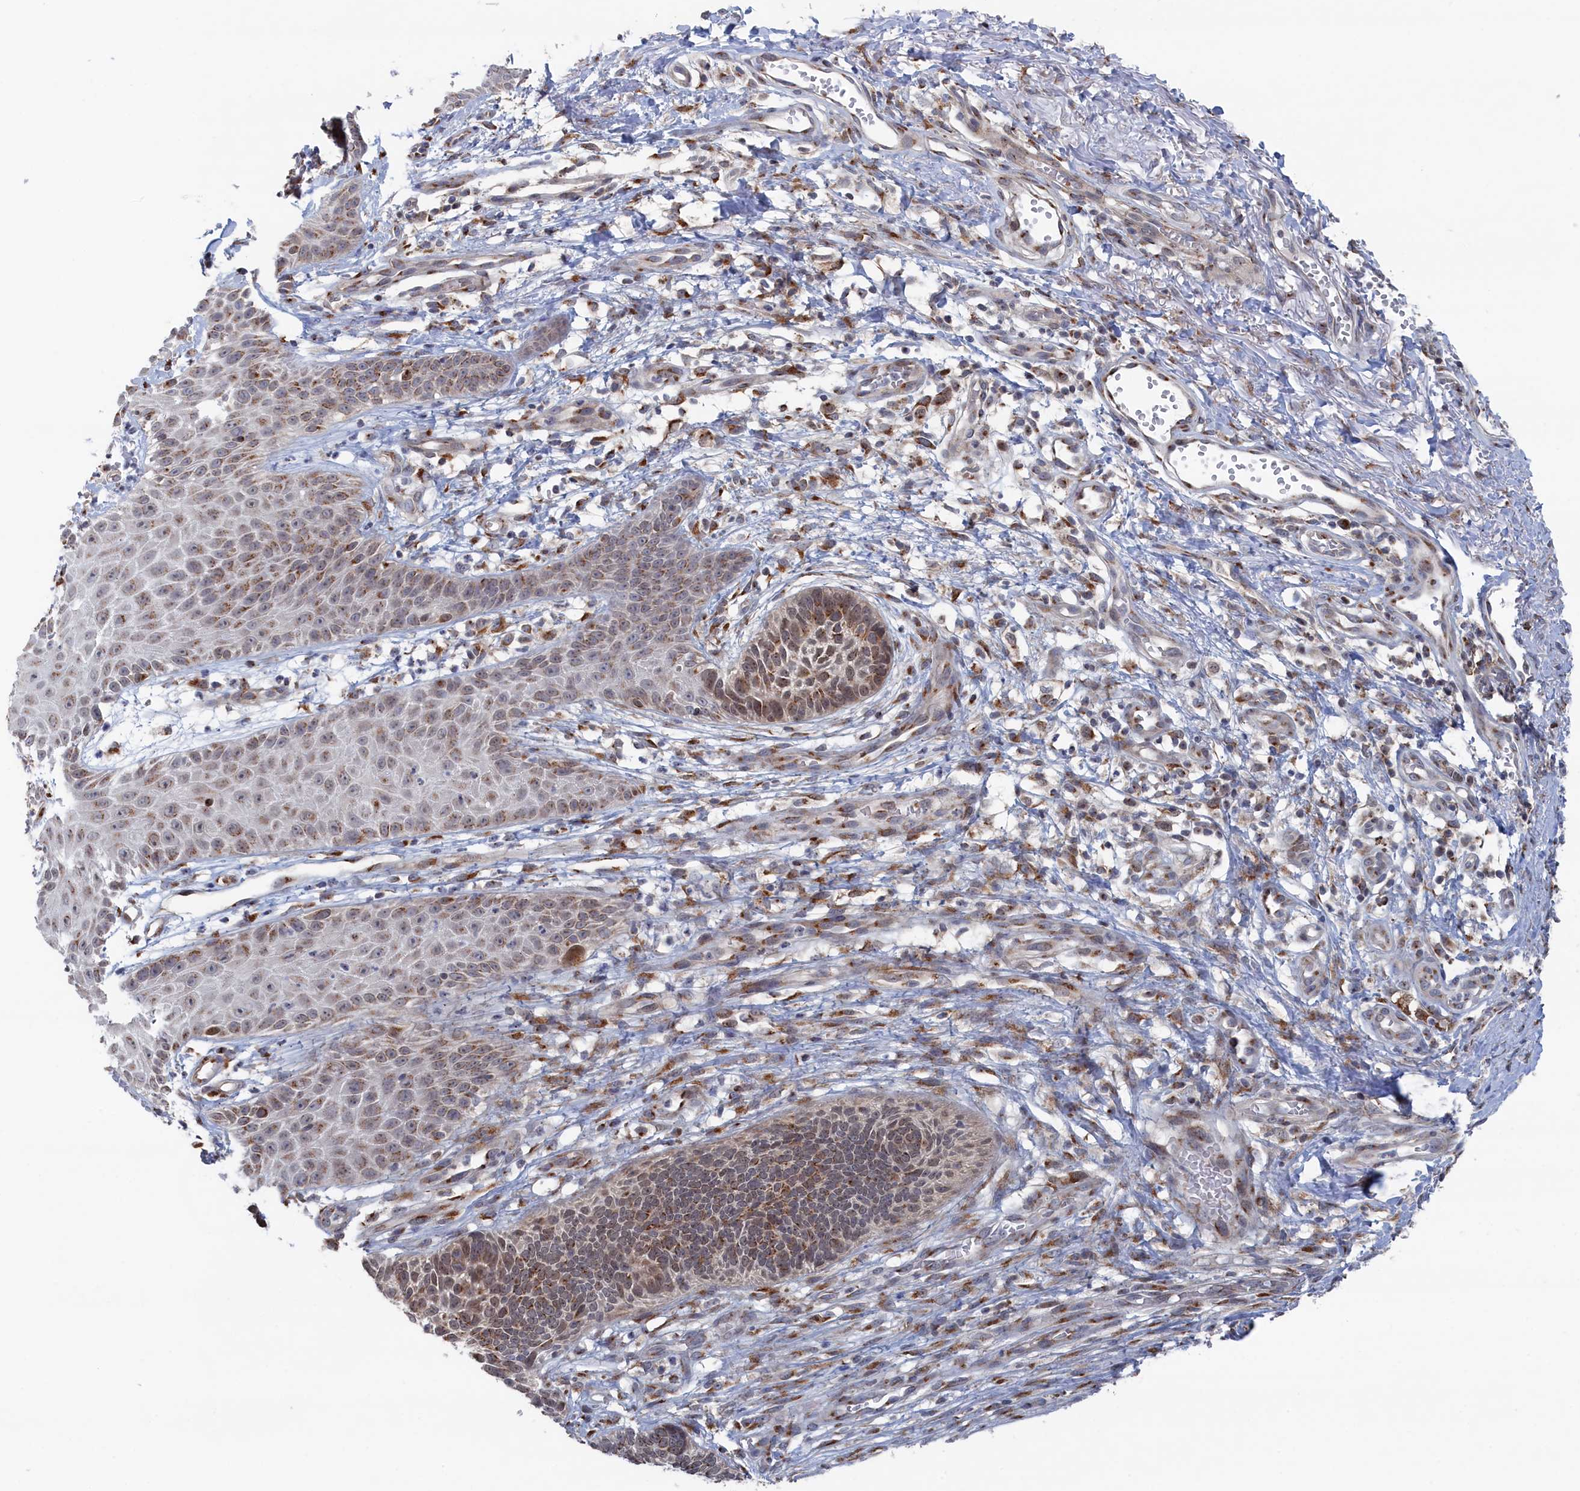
{"staining": {"intensity": "moderate", "quantity": "<25%", "location": "cytoplasmic/membranous,nuclear"}, "tissue": "skin cancer", "cell_type": "Tumor cells", "image_type": "cancer", "snomed": [{"axis": "morphology", "description": "Basal cell carcinoma"}, {"axis": "topography", "description": "Skin"}], "caption": "A micrograph of human basal cell carcinoma (skin) stained for a protein displays moderate cytoplasmic/membranous and nuclear brown staining in tumor cells.", "gene": "IRX1", "patient": {"sex": "female", "age": 84}}